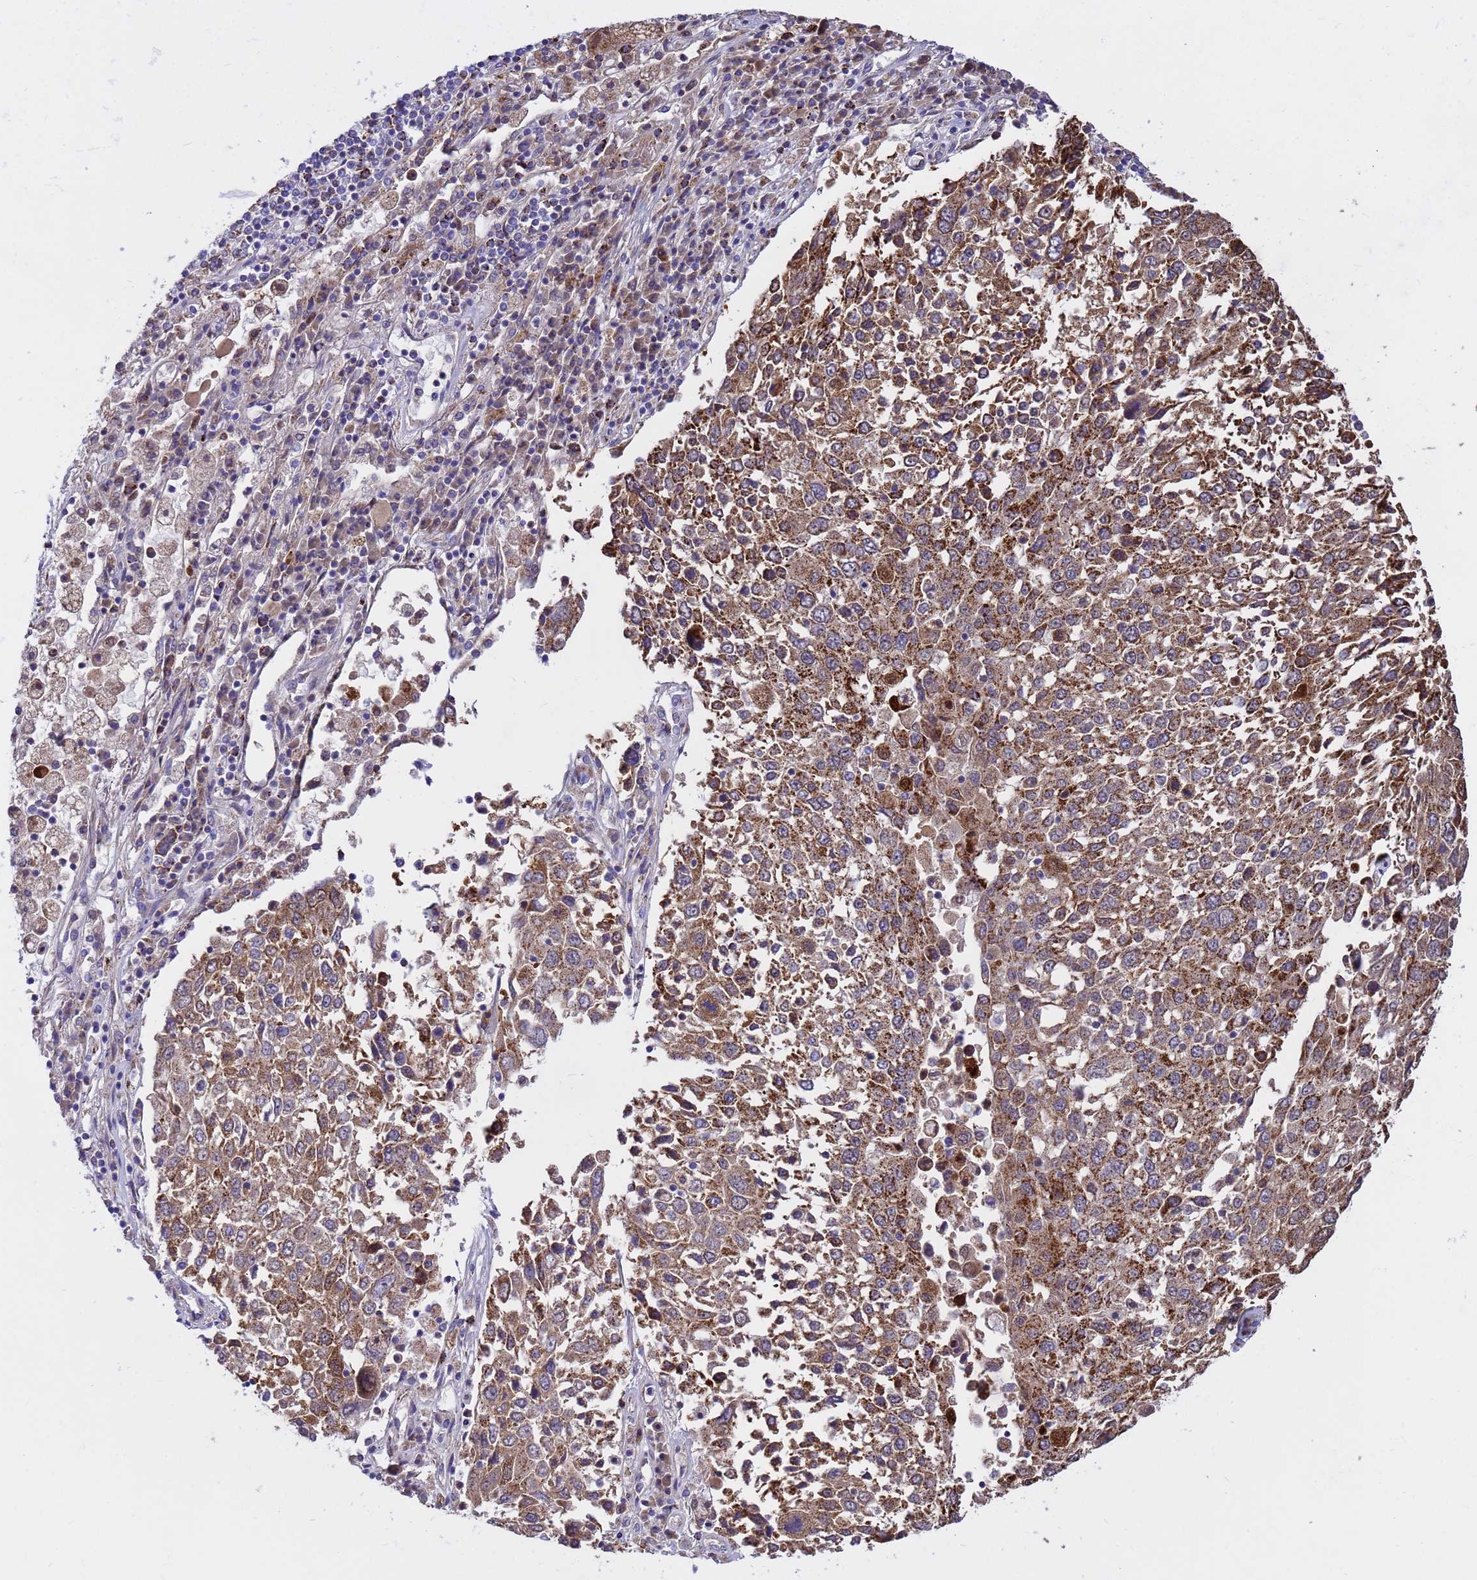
{"staining": {"intensity": "moderate", "quantity": ">75%", "location": "cytoplasmic/membranous"}, "tissue": "lung cancer", "cell_type": "Tumor cells", "image_type": "cancer", "snomed": [{"axis": "morphology", "description": "Squamous cell carcinoma, NOS"}, {"axis": "topography", "description": "Lung"}], "caption": "Squamous cell carcinoma (lung) was stained to show a protein in brown. There is medium levels of moderate cytoplasmic/membranous staining in about >75% of tumor cells. (DAB IHC with brightfield microscopy, high magnification).", "gene": "TUBGCP3", "patient": {"sex": "male", "age": 65}}